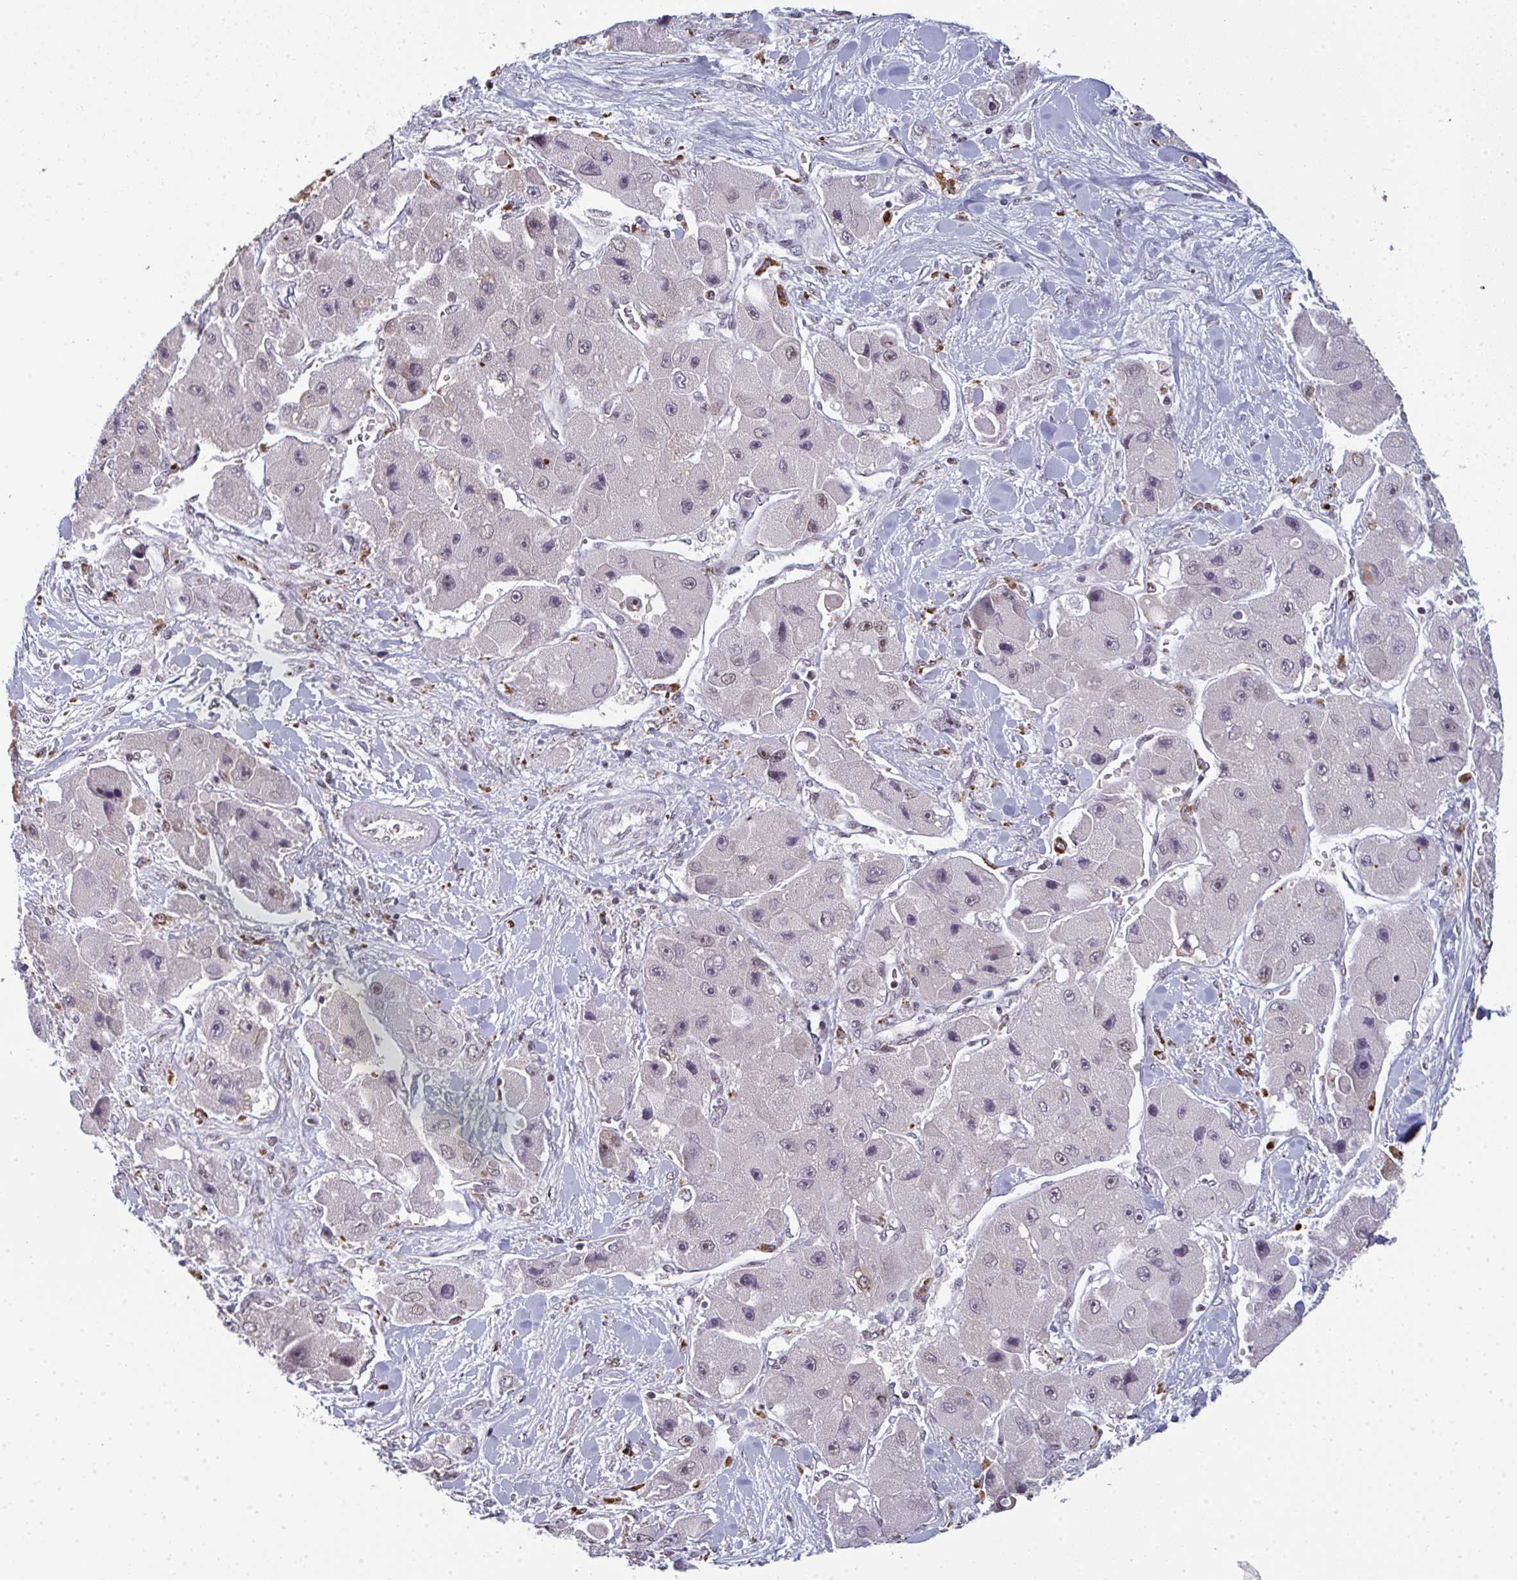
{"staining": {"intensity": "negative", "quantity": "none", "location": "none"}, "tissue": "liver cancer", "cell_type": "Tumor cells", "image_type": "cancer", "snomed": [{"axis": "morphology", "description": "Carcinoma, Hepatocellular, NOS"}, {"axis": "topography", "description": "Liver"}], "caption": "An image of hepatocellular carcinoma (liver) stained for a protein shows no brown staining in tumor cells.", "gene": "ATF1", "patient": {"sex": "male", "age": 24}}